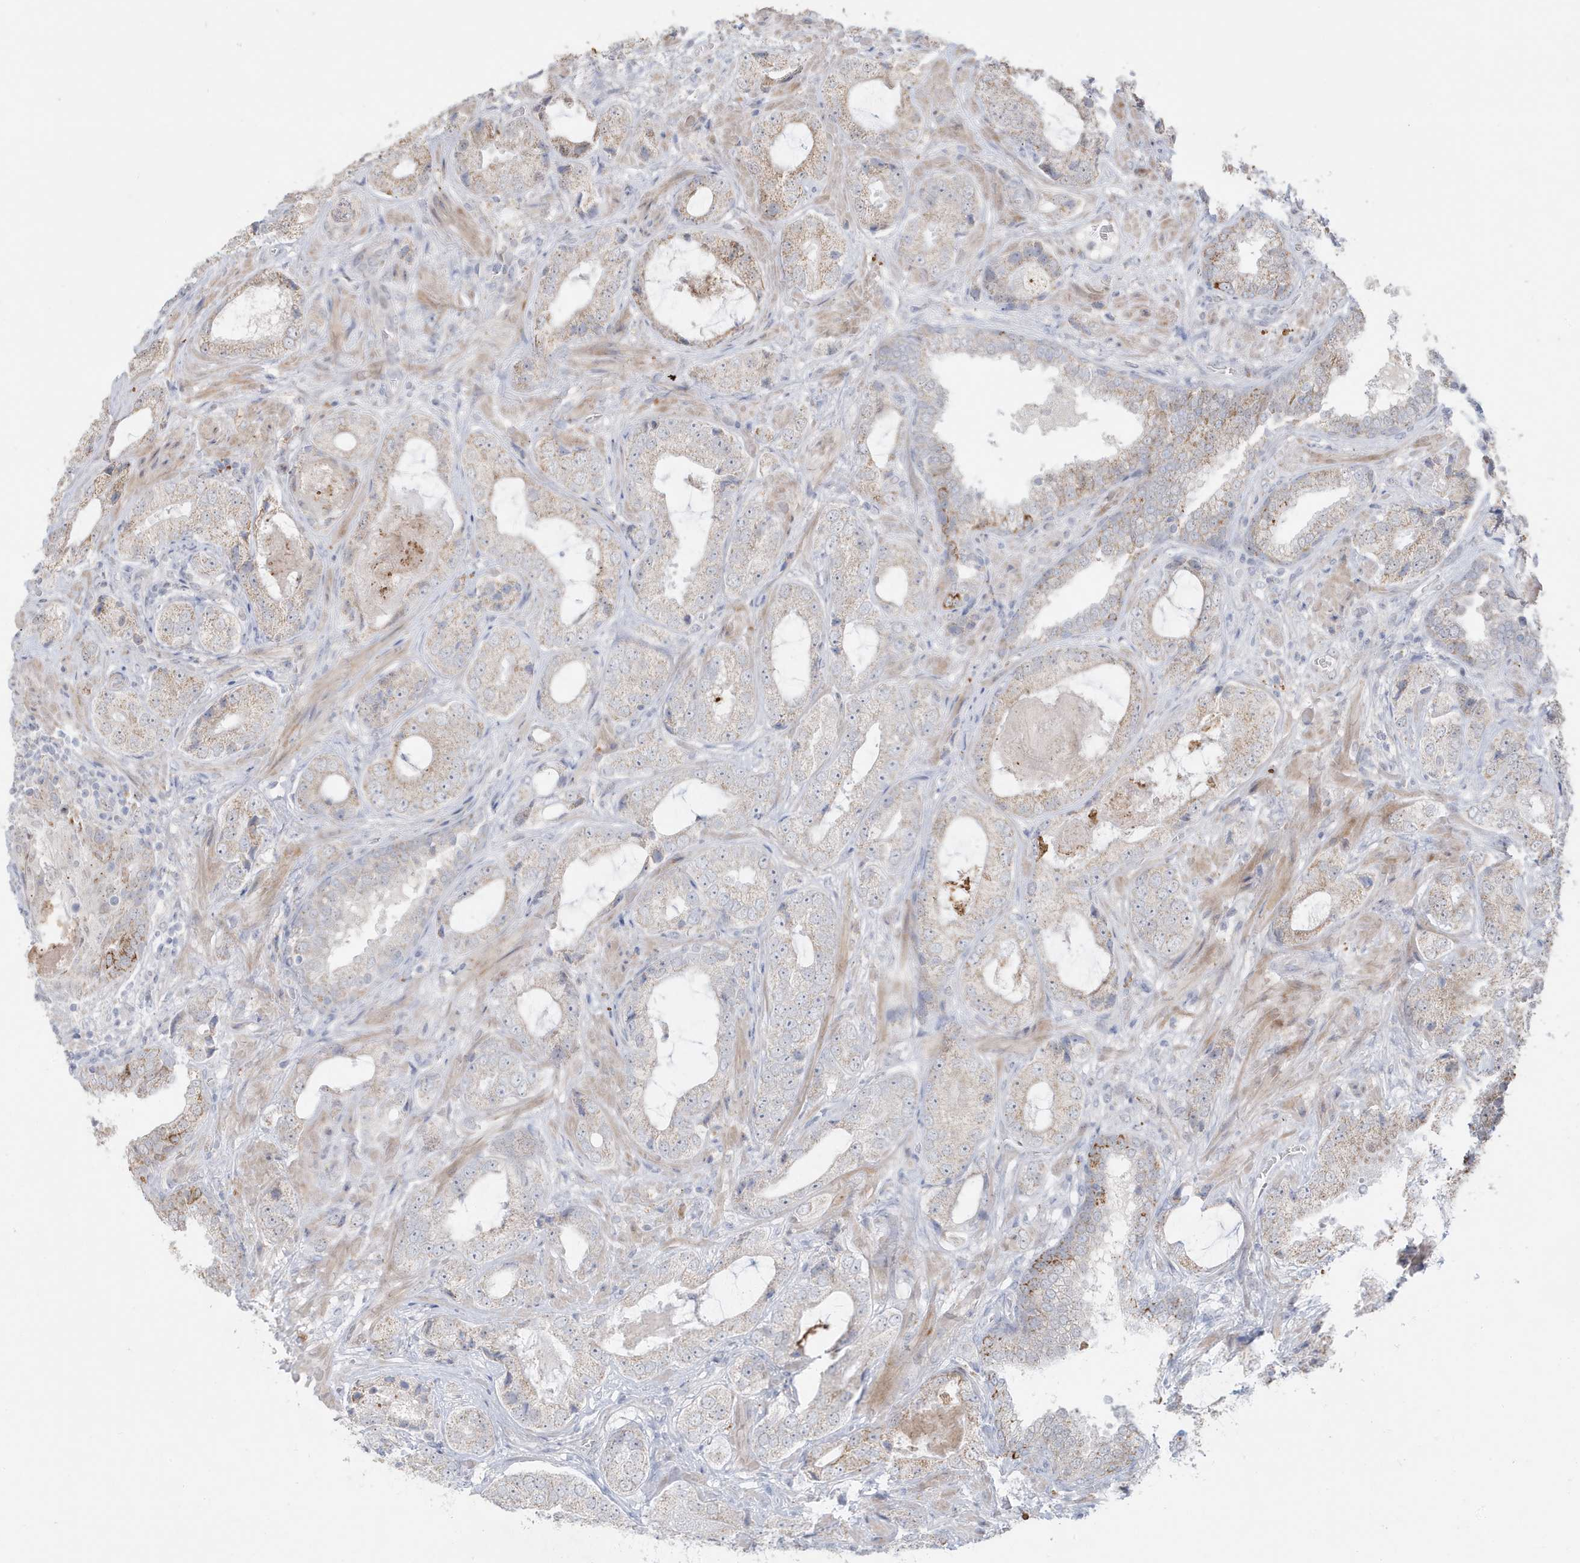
{"staining": {"intensity": "weak", "quantity": "25%-75%", "location": "cytoplasmic/membranous"}, "tissue": "prostate cancer", "cell_type": "Tumor cells", "image_type": "cancer", "snomed": [{"axis": "morphology", "description": "Normal tissue, NOS"}, {"axis": "morphology", "description": "Adenocarcinoma, High grade"}, {"axis": "topography", "description": "Prostate"}, {"axis": "topography", "description": "Peripheral nerve tissue"}], "caption": "Adenocarcinoma (high-grade) (prostate) stained for a protein (brown) displays weak cytoplasmic/membranous positive expression in about 25%-75% of tumor cells.", "gene": "FNDC1", "patient": {"sex": "male", "age": 59}}